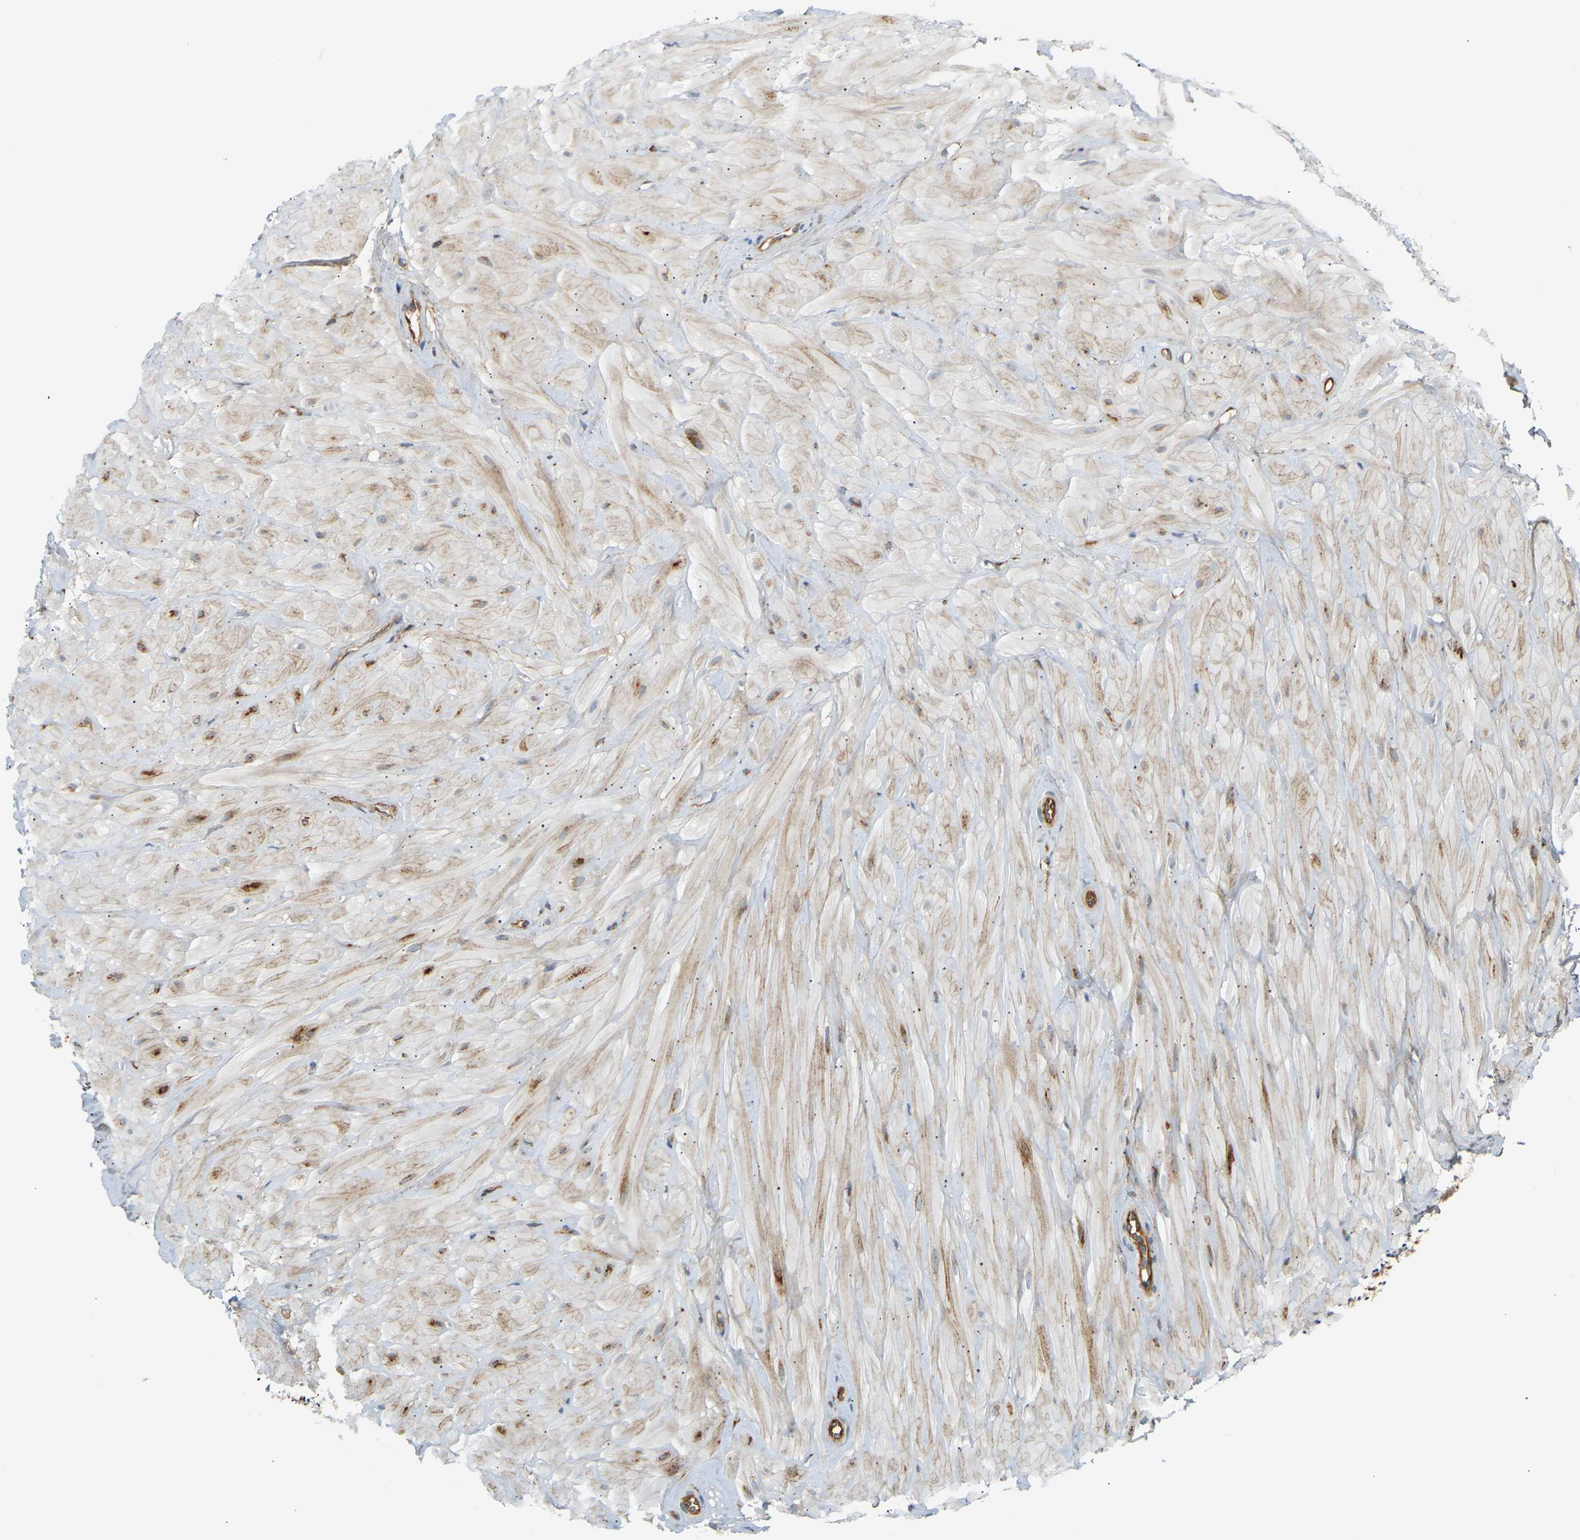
{"staining": {"intensity": "moderate", "quantity": "25%-75%", "location": "cytoplasmic/membranous"}, "tissue": "adipose tissue", "cell_type": "Adipocytes", "image_type": "normal", "snomed": [{"axis": "morphology", "description": "Normal tissue, NOS"}, {"axis": "topography", "description": "Adipose tissue"}, {"axis": "topography", "description": "Vascular tissue"}, {"axis": "topography", "description": "Peripheral nerve tissue"}], "caption": "Protein analysis of benign adipose tissue exhibits moderate cytoplasmic/membranous staining in about 25%-75% of adipocytes. The staining is performed using DAB brown chromogen to label protein expression. The nuclei are counter-stained blue using hematoxylin.", "gene": "PLCG2", "patient": {"sex": "male", "age": 25}}